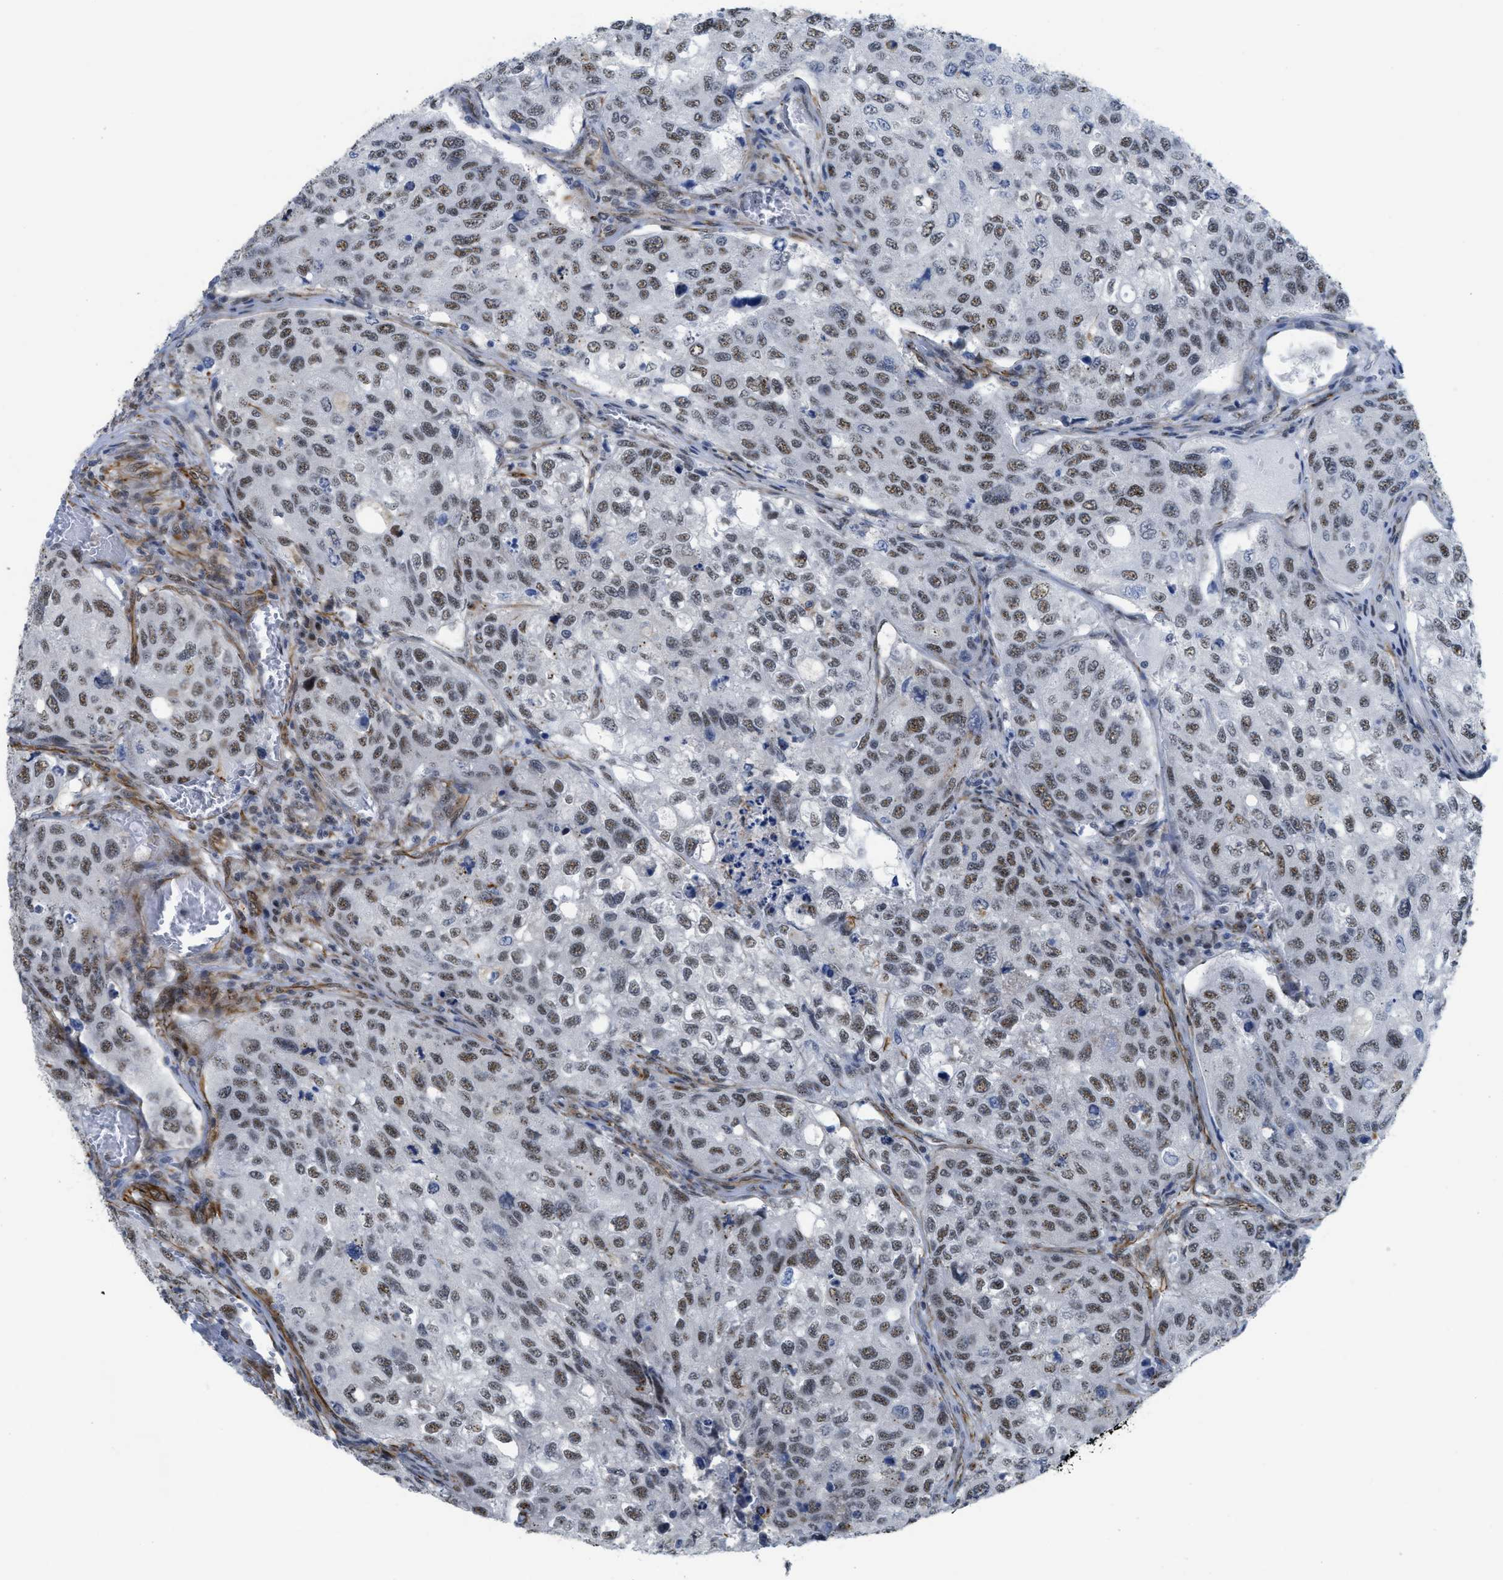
{"staining": {"intensity": "moderate", "quantity": ">75%", "location": "nuclear"}, "tissue": "urothelial cancer", "cell_type": "Tumor cells", "image_type": "cancer", "snomed": [{"axis": "morphology", "description": "Urothelial carcinoma, High grade"}, {"axis": "topography", "description": "Lymph node"}, {"axis": "topography", "description": "Urinary bladder"}], "caption": "Urothelial carcinoma (high-grade) stained for a protein demonstrates moderate nuclear positivity in tumor cells. (DAB (3,3'-diaminobenzidine) IHC with brightfield microscopy, high magnification).", "gene": "LRRC8B", "patient": {"sex": "male", "age": 51}}